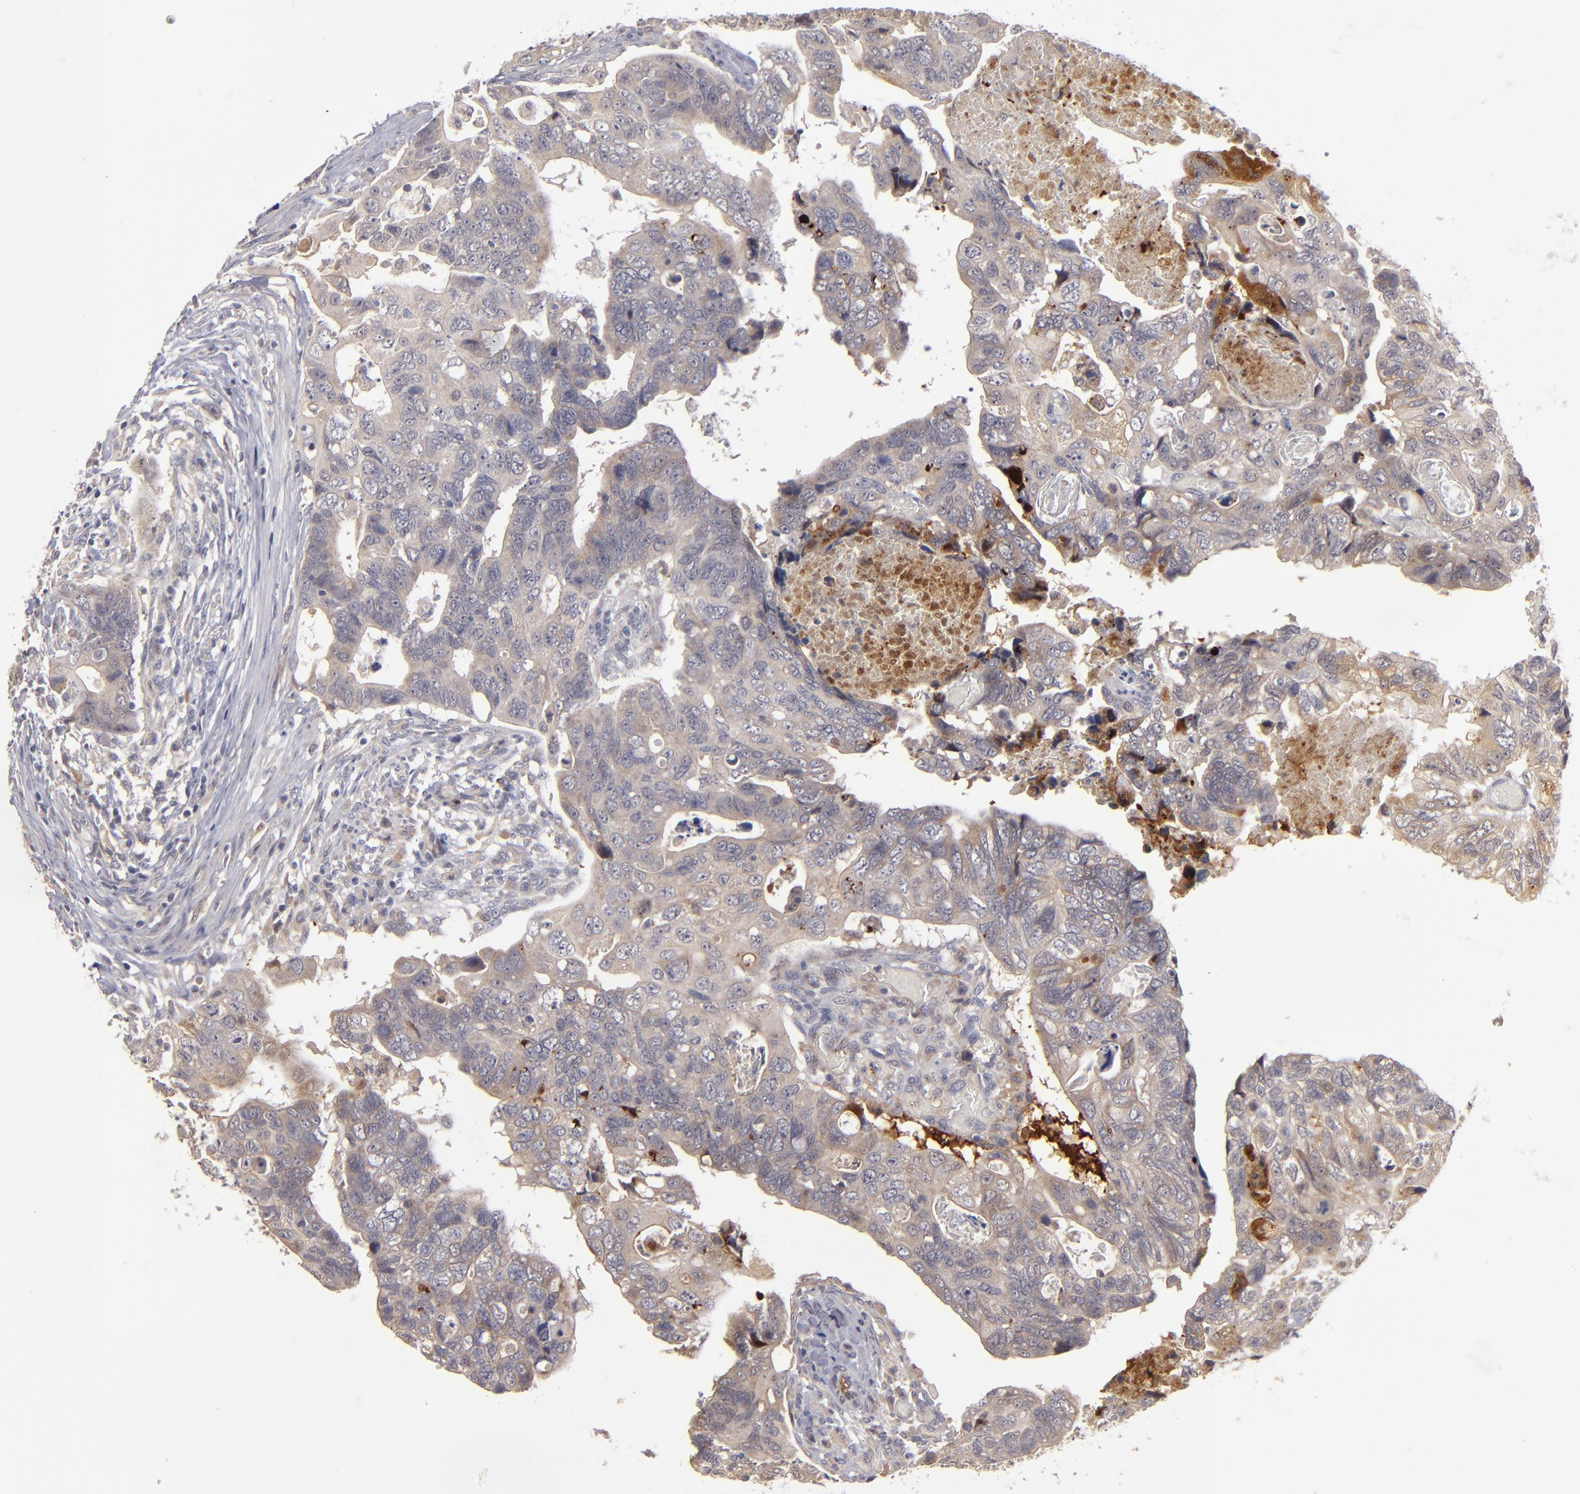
{"staining": {"intensity": "weak", "quantity": ">75%", "location": "cytoplasmic/membranous"}, "tissue": "colorectal cancer", "cell_type": "Tumor cells", "image_type": "cancer", "snomed": [{"axis": "morphology", "description": "Adenocarcinoma, NOS"}, {"axis": "topography", "description": "Rectum"}], "caption": "DAB (3,3'-diaminobenzidine) immunohistochemical staining of human colorectal cancer (adenocarcinoma) exhibits weak cytoplasmic/membranous protein staining in about >75% of tumor cells.", "gene": "EXD2", "patient": {"sex": "male", "age": 53}}